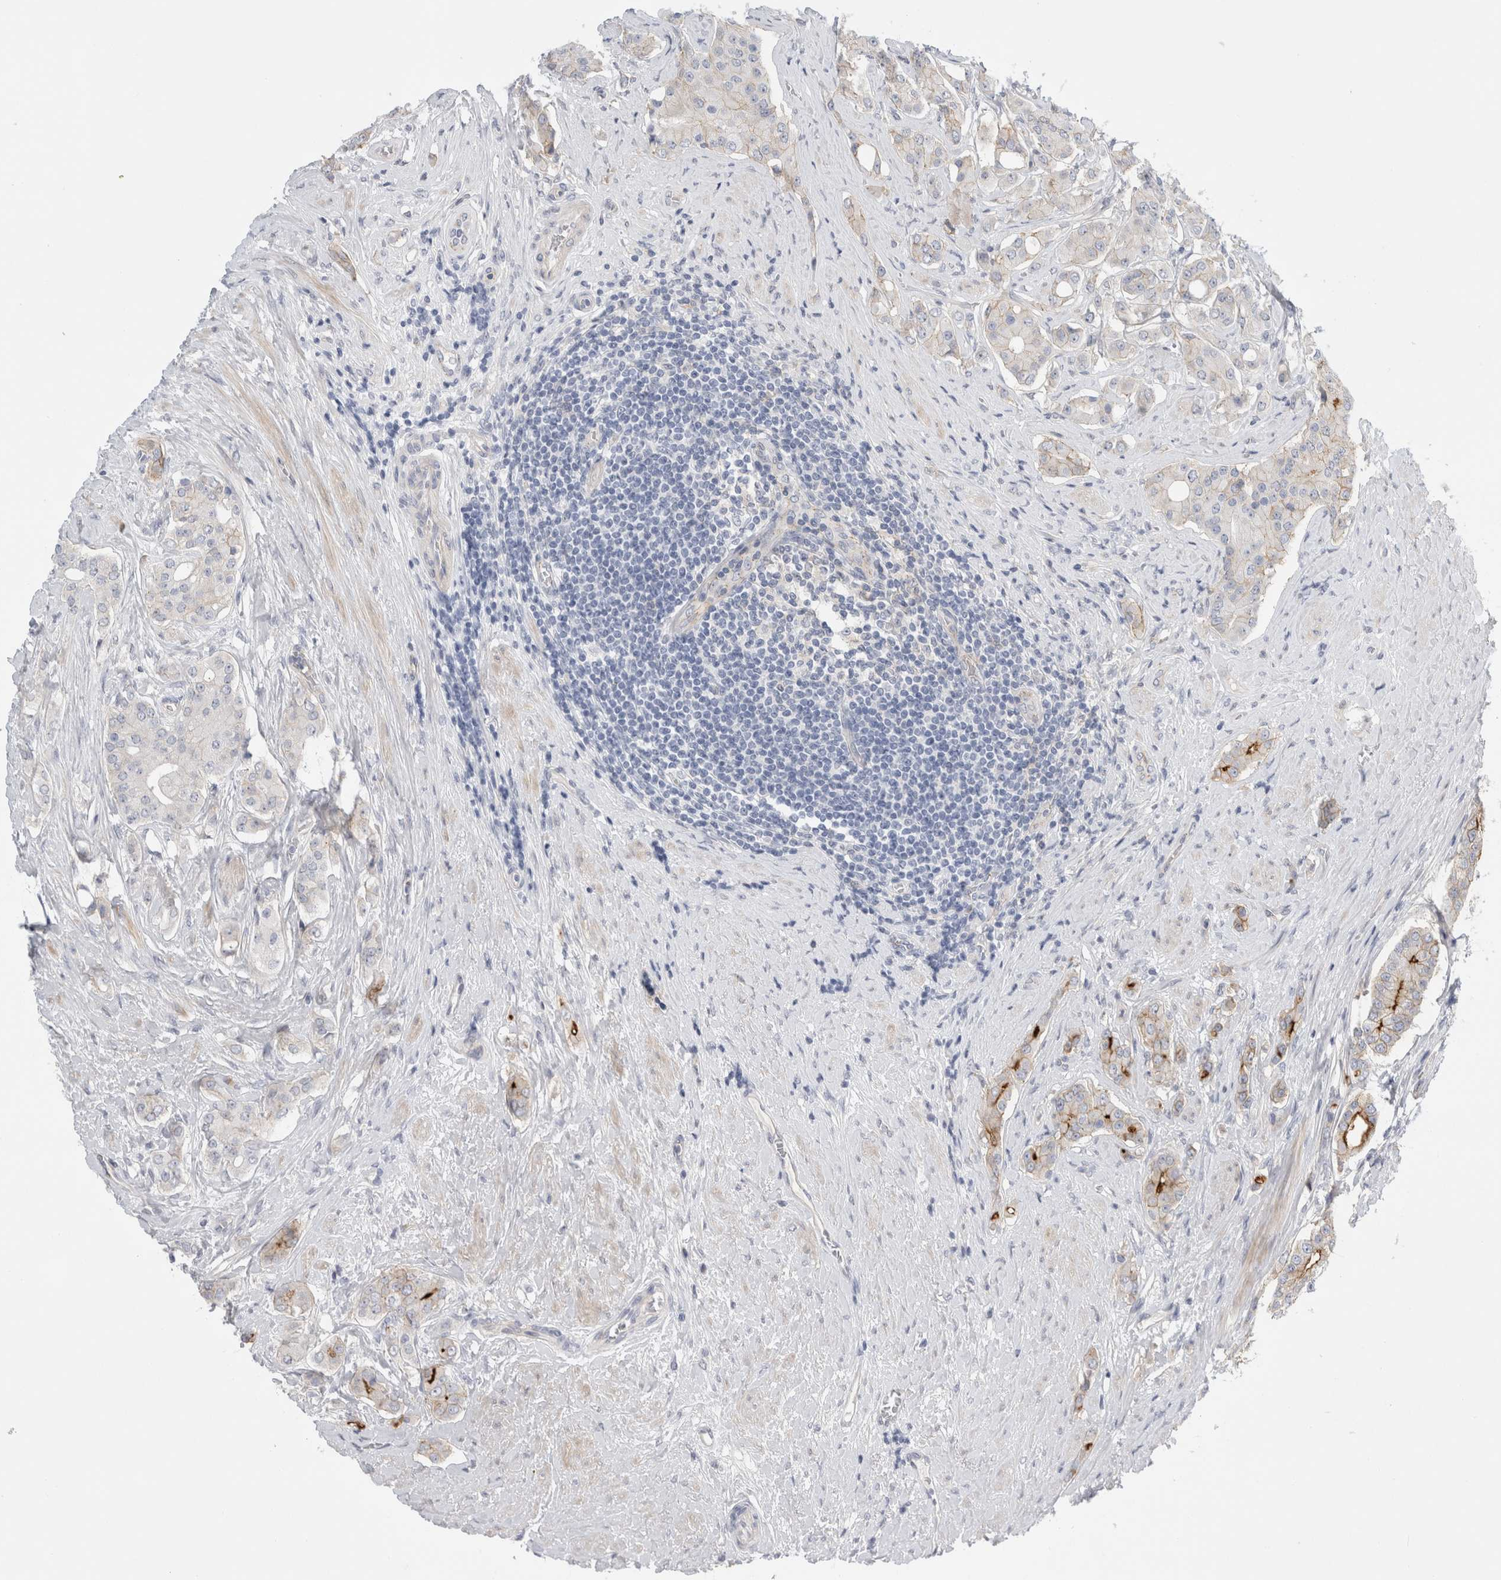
{"staining": {"intensity": "strong", "quantity": "<25%", "location": "cytoplasmic/membranous"}, "tissue": "prostate cancer", "cell_type": "Tumor cells", "image_type": "cancer", "snomed": [{"axis": "morphology", "description": "Adenocarcinoma, High grade"}, {"axis": "topography", "description": "Prostate"}], "caption": "Tumor cells reveal strong cytoplasmic/membranous staining in about <25% of cells in prostate high-grade adenocarcinoma. Using DAB (brown) and hematoxylin (blue) stains, captured at high magnification using brightfield microscopy.", "gene": "VANGL1", "patient": {"sex": "male", "age": 71}}